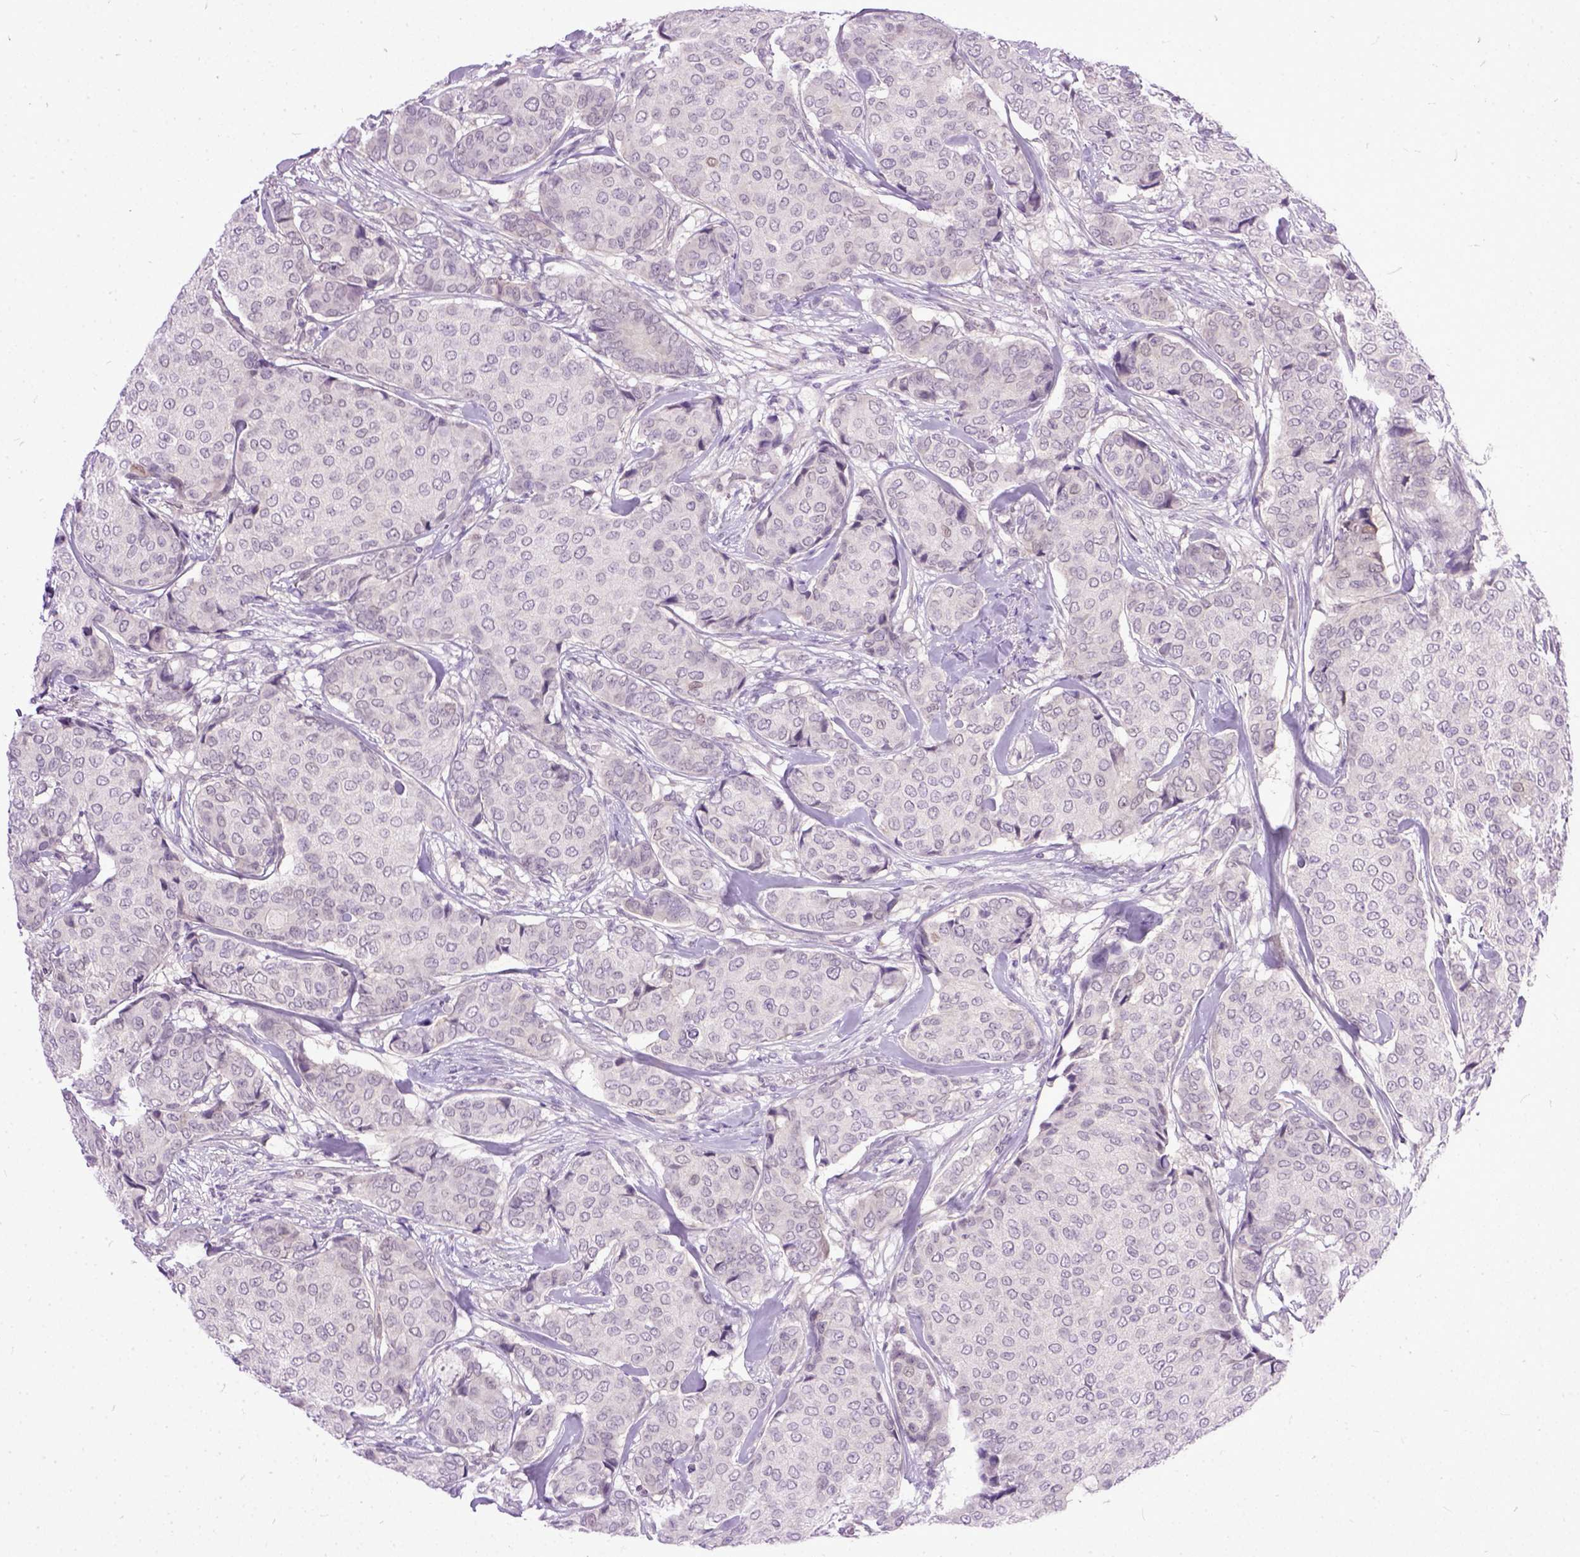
{"staining": {"intensity": "negative", "quantity": "none", "location": "none"}, "tissue": "breast cancer", "cell_type": "Tumor cells", "image_type": "cancer", "snomed": [{"axis": "morphology", "description": "Duct carcinoma"}, {"axis": "topography", "description": "Breast"}], "caption": "The micrograph demonstrates no staining of tumor cells in infiltrating ductal carcinoma (breast).", "gene": "TCEAL7", "patient": {"sex": "female", "age": 75}}